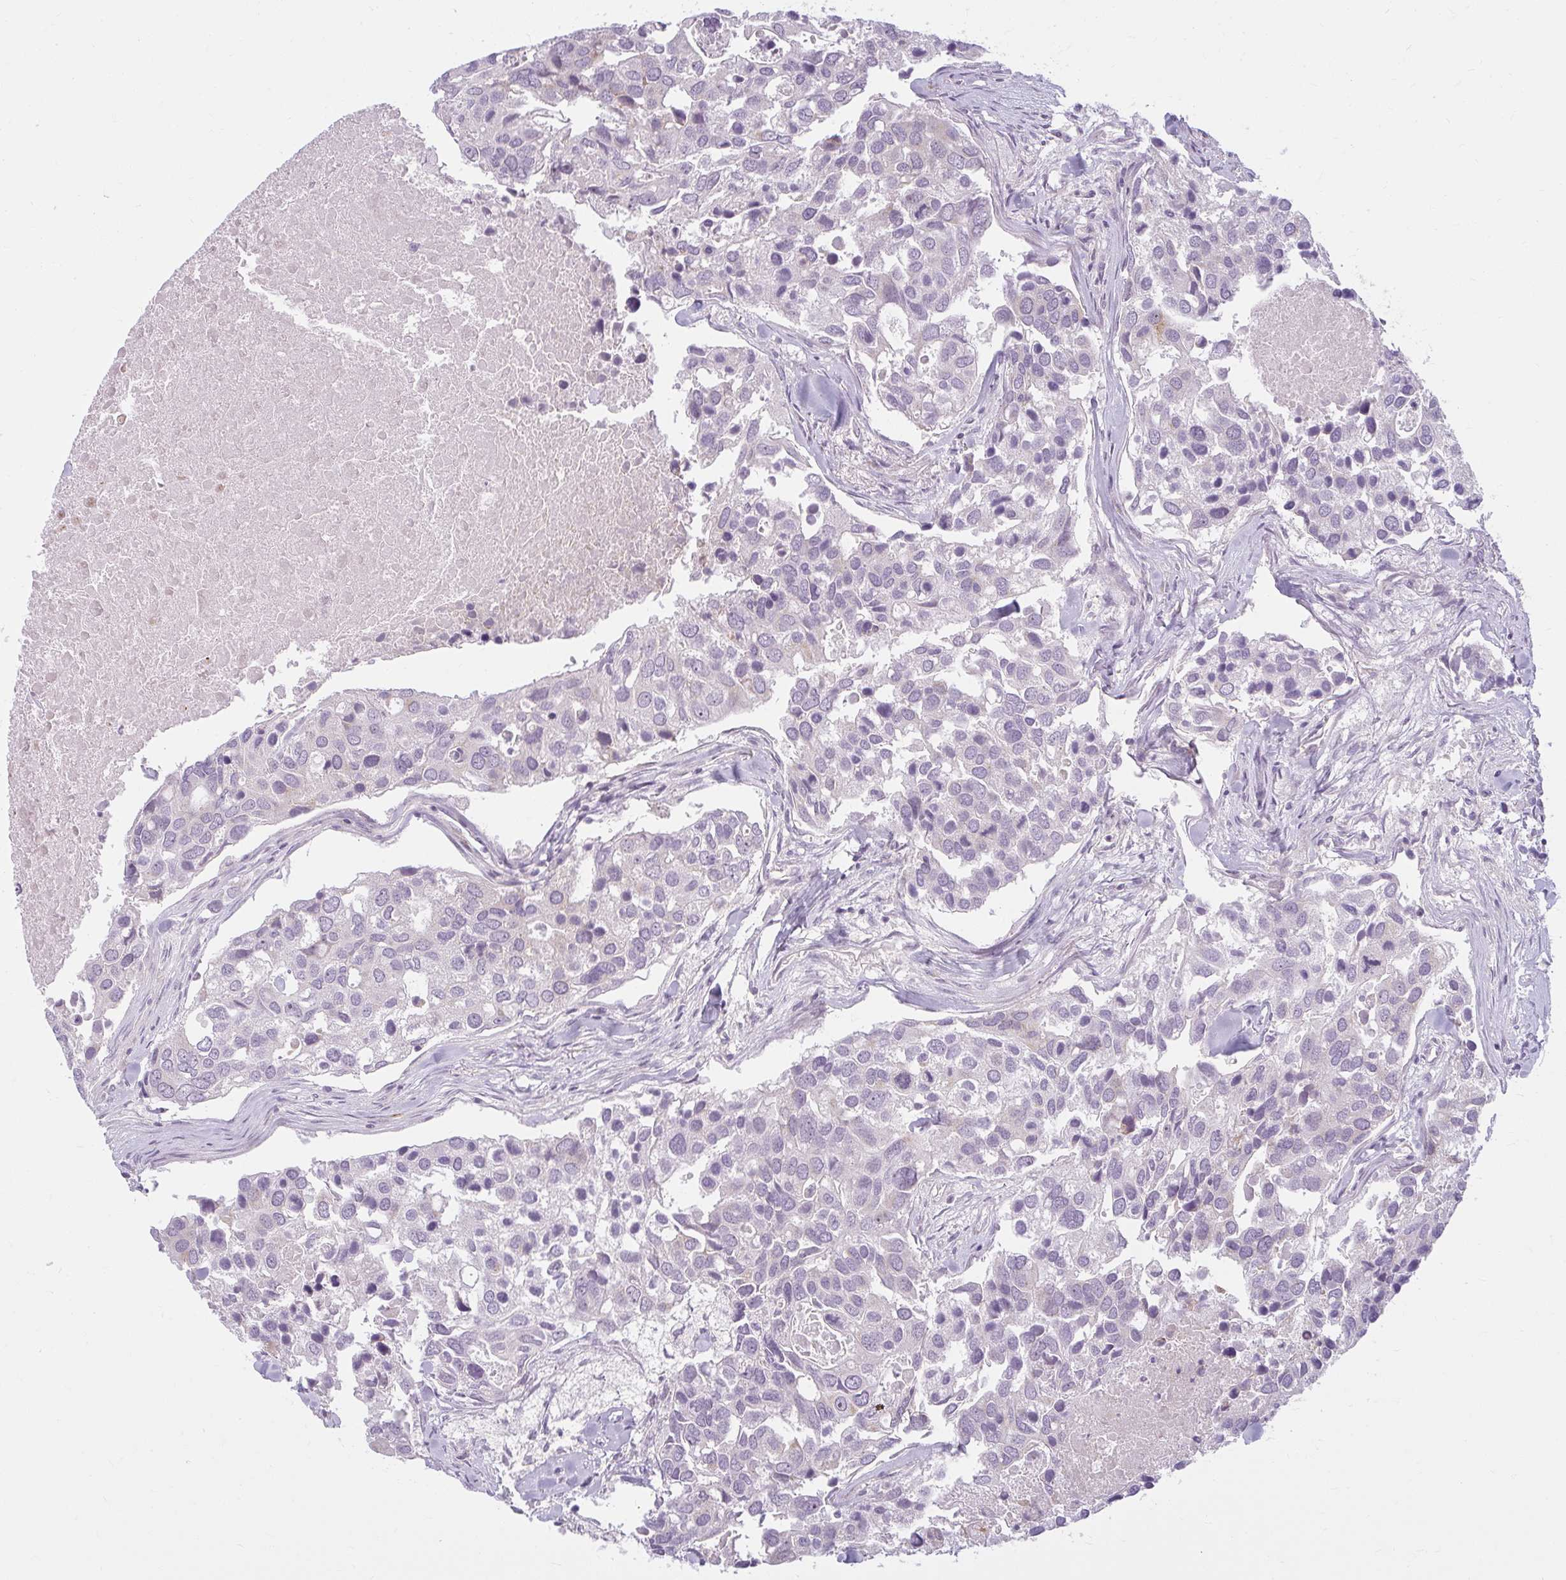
{"staining": {"intensity": "negative", "quantity": "none", "location": "none"}, "tissue": "breast cancer", "cell_type": "Tumor cells", "image_type": "cancer", "snomed": [{"axis": "morphology", "description": "Duct carcinoma"}, {"axis": "topography", "description": "Breast"}], "caption": "Protein analysis of breast intraductal carcinoma shows no significant staining in tumor cells.", "gene": "ZFYVE26", "patient": {"sex": "female", "age": 83}}